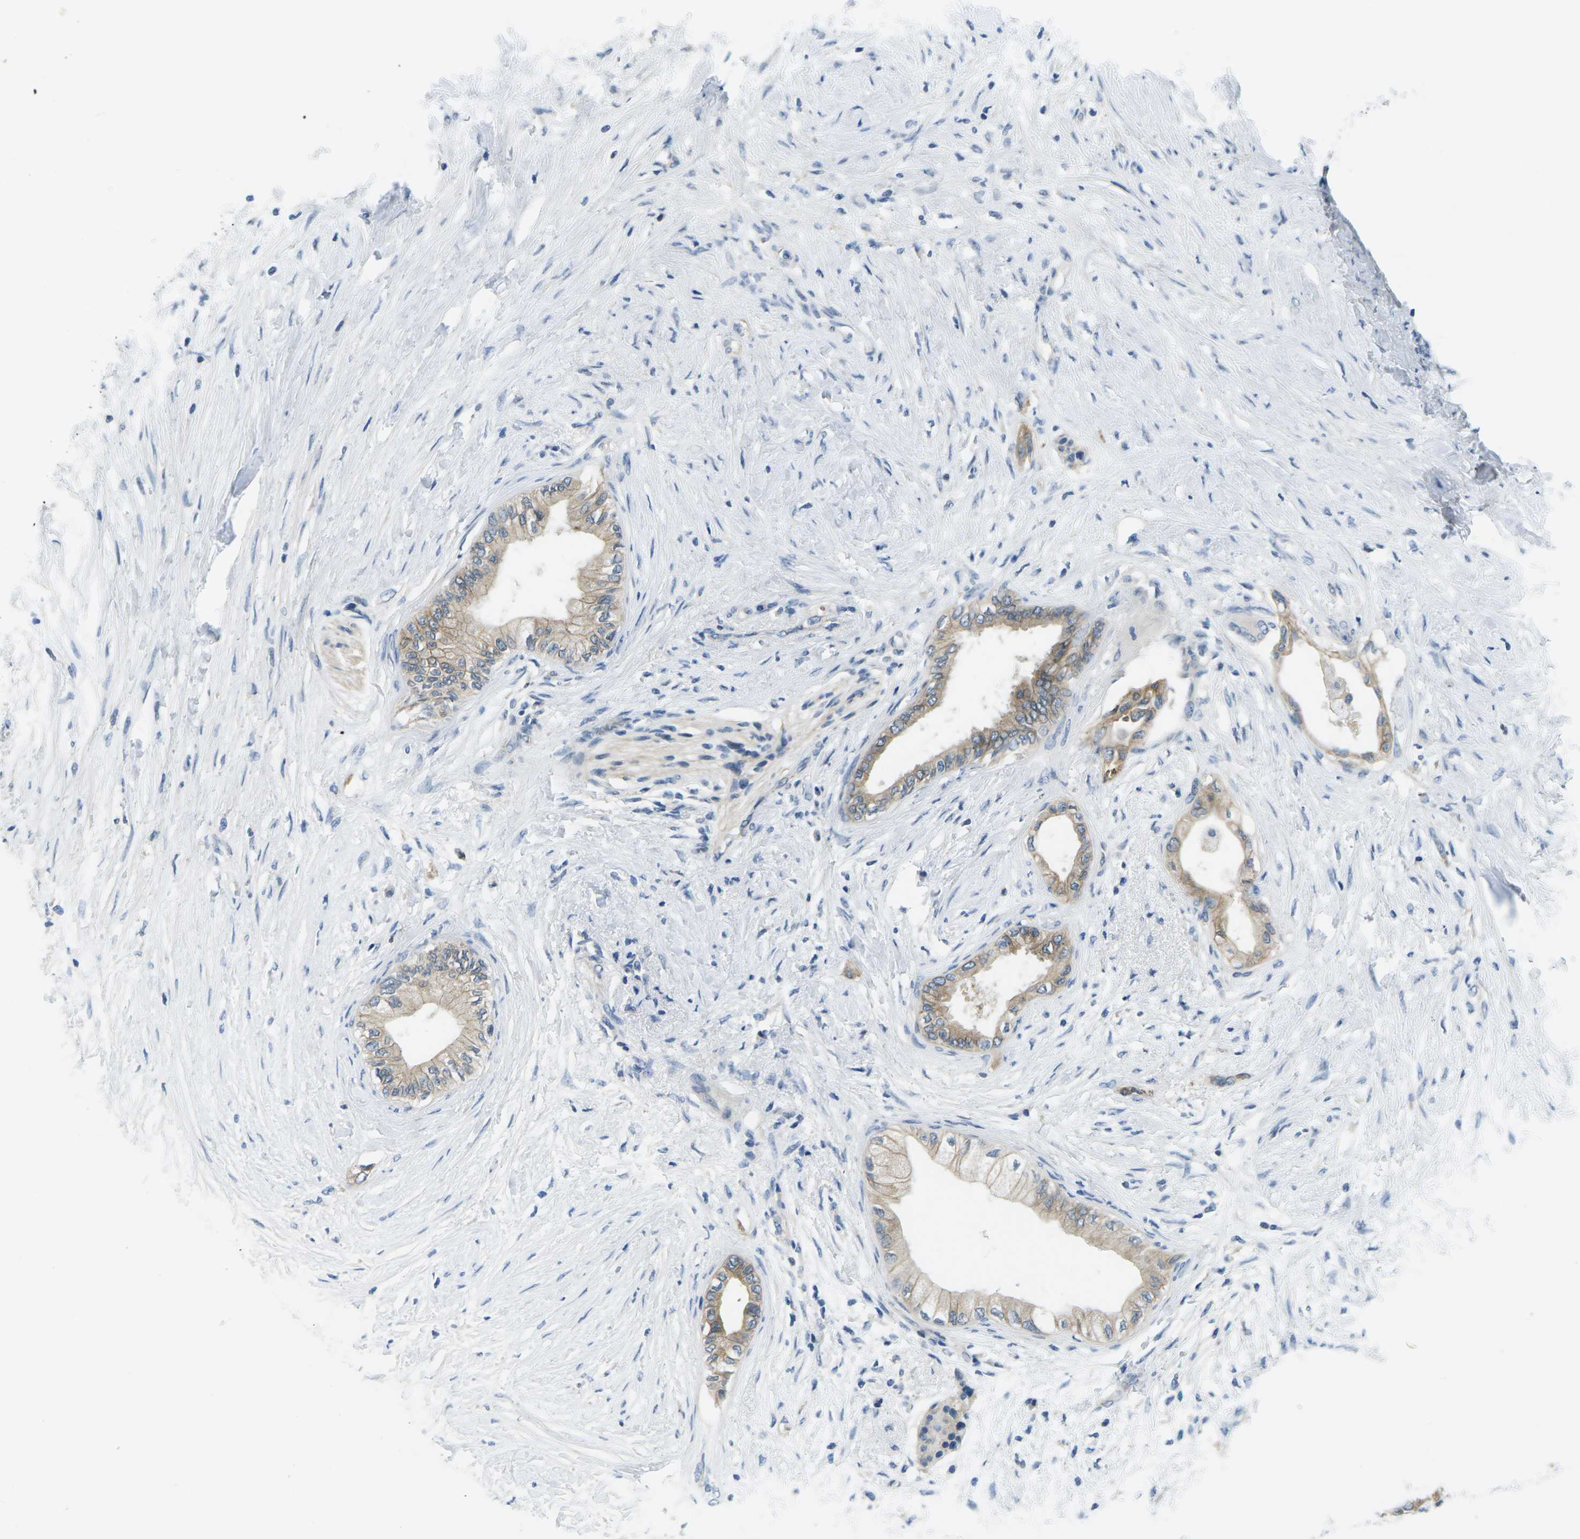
{"staining": {"intensity": "weak", "quantity": ">75%", "location": "cytoplasmic/membranous"}, "tissue": "pancreatic cancer", "cell_type": "Tumor cells", "image_type": "cancer", "snomed": [{"axis": "morphology", "description": "Normal tissue, NOS"}, {"axis": "morphology", "description": "Adenocarcinoma, NOS"}, {"axis": "topography", "description": "Pancreas"}, {"axis": "topography", "description": "Duodenum"}], "caption": "This is a photomicrograph of immunohistochemistry (IHC) staining of pancreatic cancer, which shows weak positivity in the cytoplasmic/membranous of tumor cells.", "gene": "CTNND1", "patient": {"sex": "female", "age": 60}}